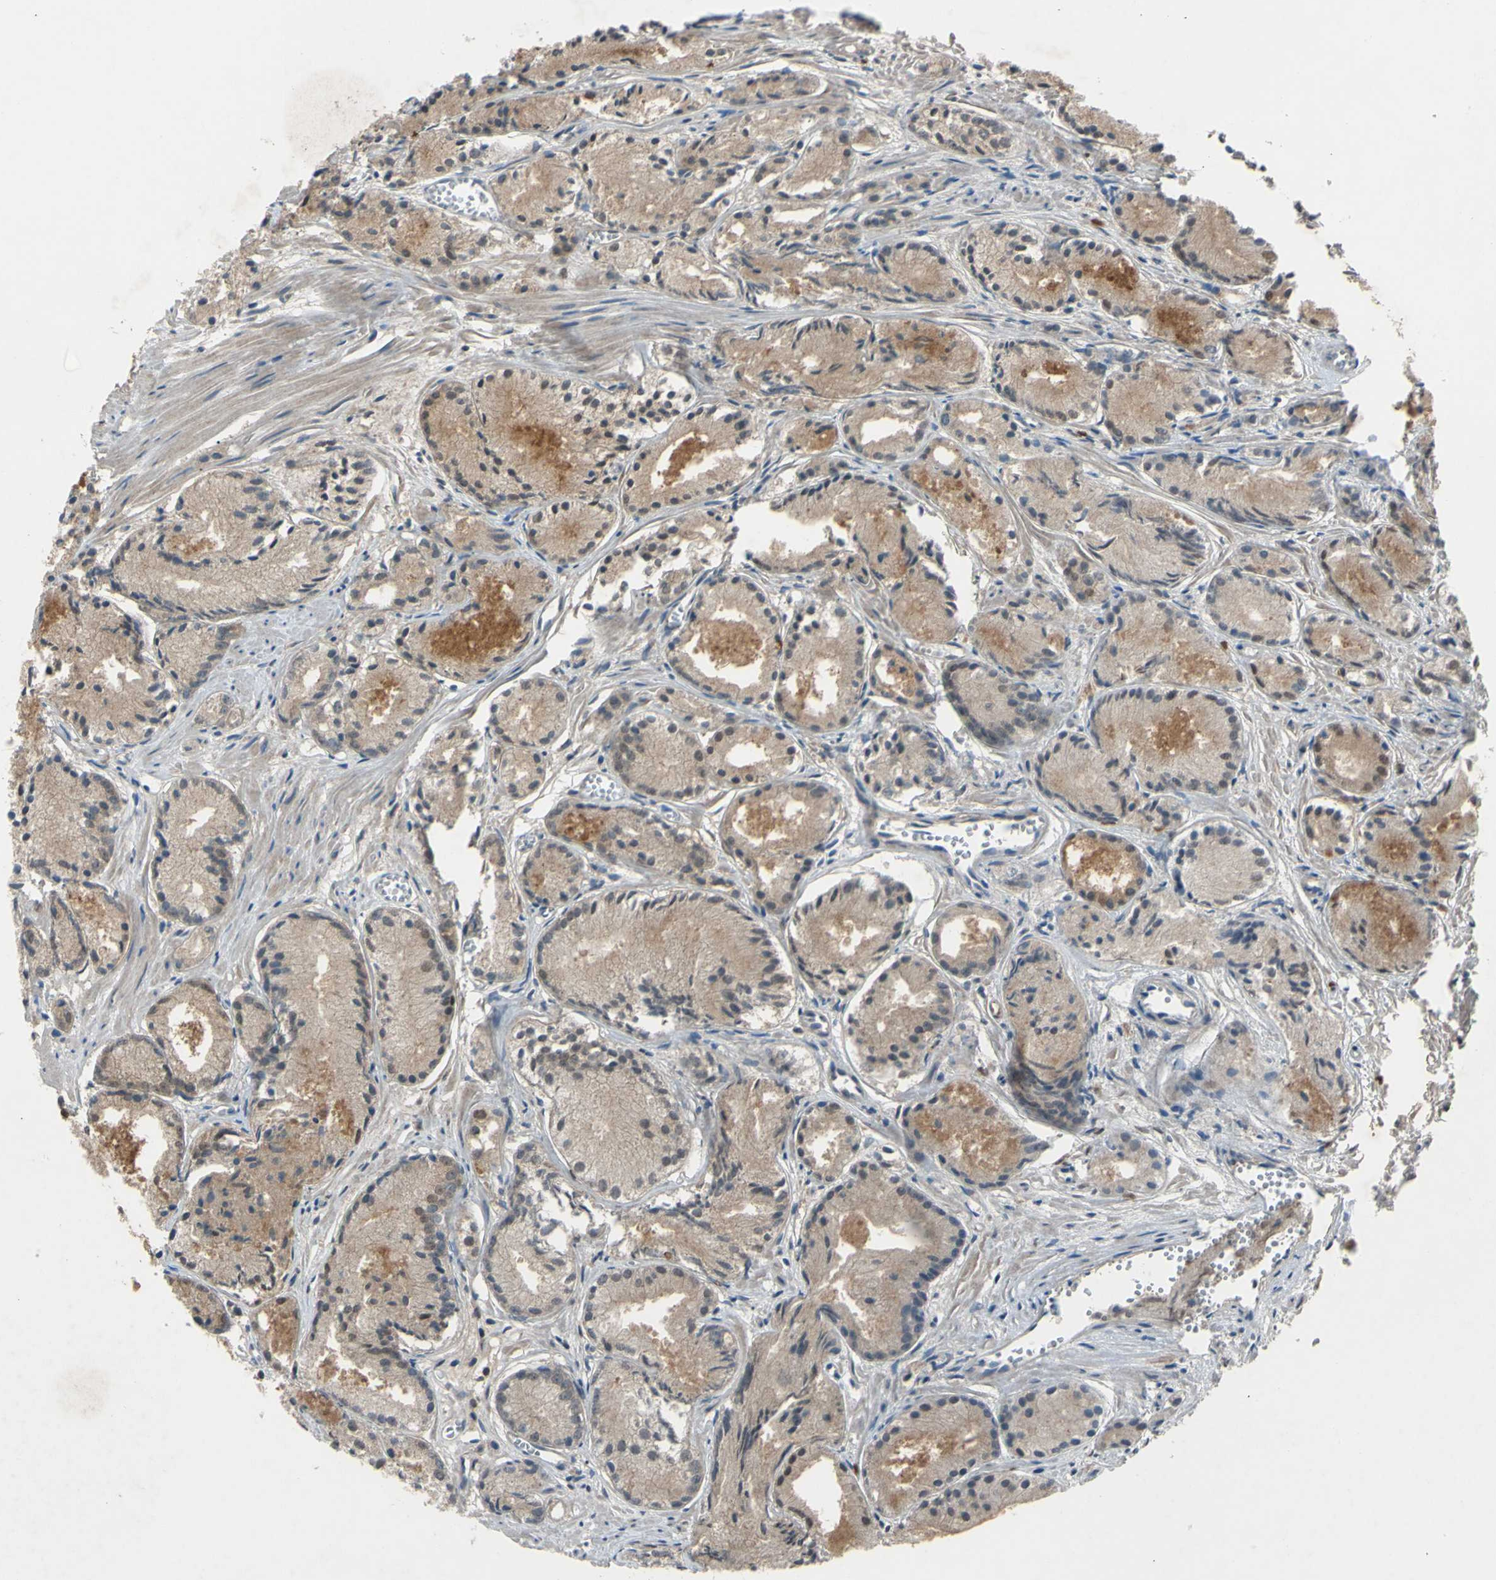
{"staining": {"intensity": "moderate", "quantity": "25%-75%", "location": "cytoplasmic/membranous"}, "tissue": "prostate cancer", "cell_type": "Tumor cells", "image_type": "cancer", "snomed": [{"axis": "morphology", "description": "Adenocarcinoma, Low grade"}, {"axis": "topography", "description": "Prostate"}], "caption": "Immunohistochemical staining of human prostate cancer (adenocarcinoma (low-grade)) reveals medium levels of moderate cytoplasmic/membranous positivity in about 25%-75% of tumor cells.", "gene": "ATRN", "patient": {"sex": "male", "age": 72}}